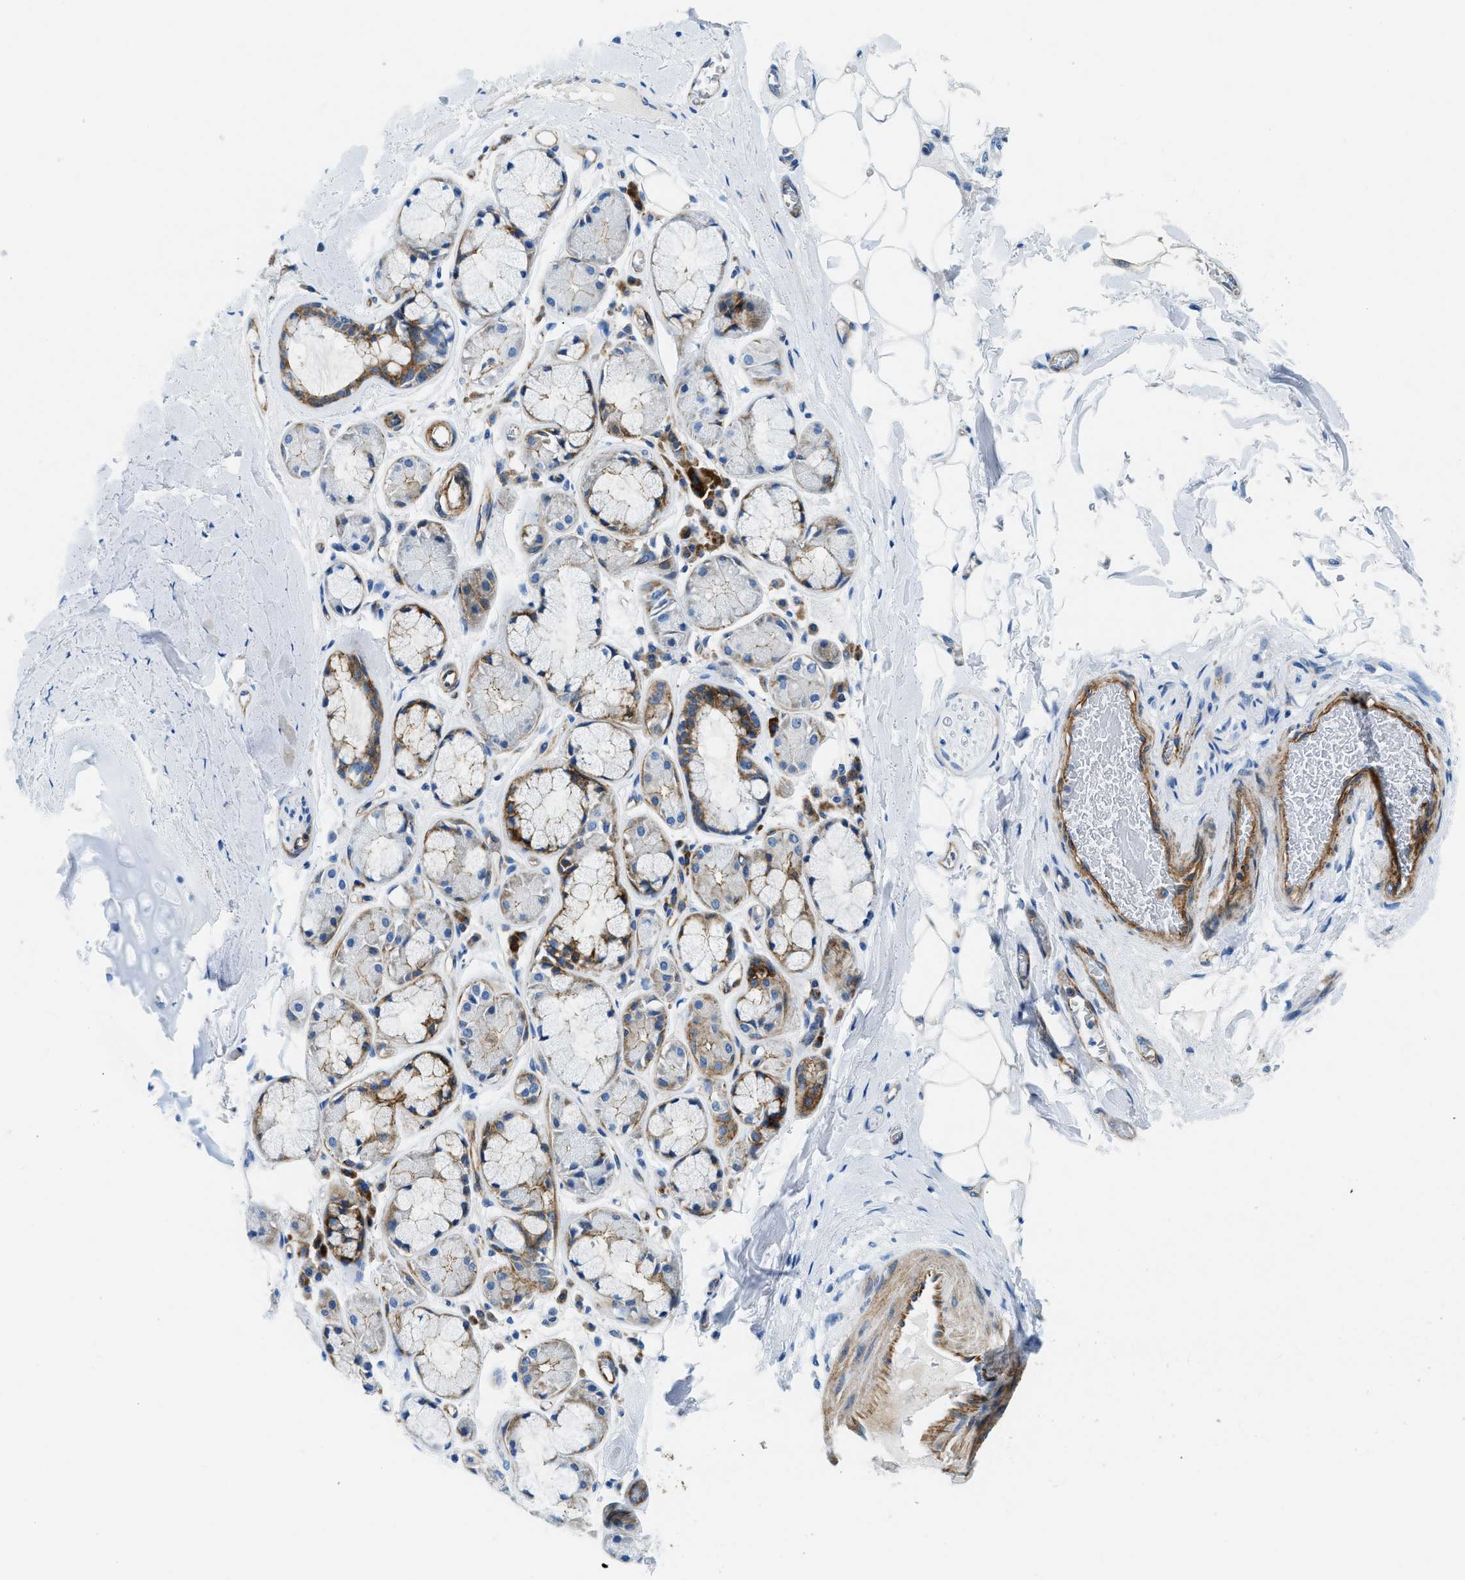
{"staining": {"intensity": "moderate", "quantity": ">75%", "location": "cytoplasmic/membranous"}, "tissue": "bronchus", "cell_type": "Respiratory epithelial cells", "image_type": "normal", "snomed": [{"axis": "morphology", "description": "Normal tissue, NOS"}, {"axis": "topography", "description": "Bronchus"}], "caption": "Normal bronchus shows moderate cytoplasmic/membranous staining in about >75% of respiratory epithelial cells (Stains: DAB (3,3'-diaminobenzidine) in brown, nuclei in blue, Microscopy: brightfield microscopy at high magnification)..", "gene": "CUTA", "patient": {"sex": "male", "age": 66}}